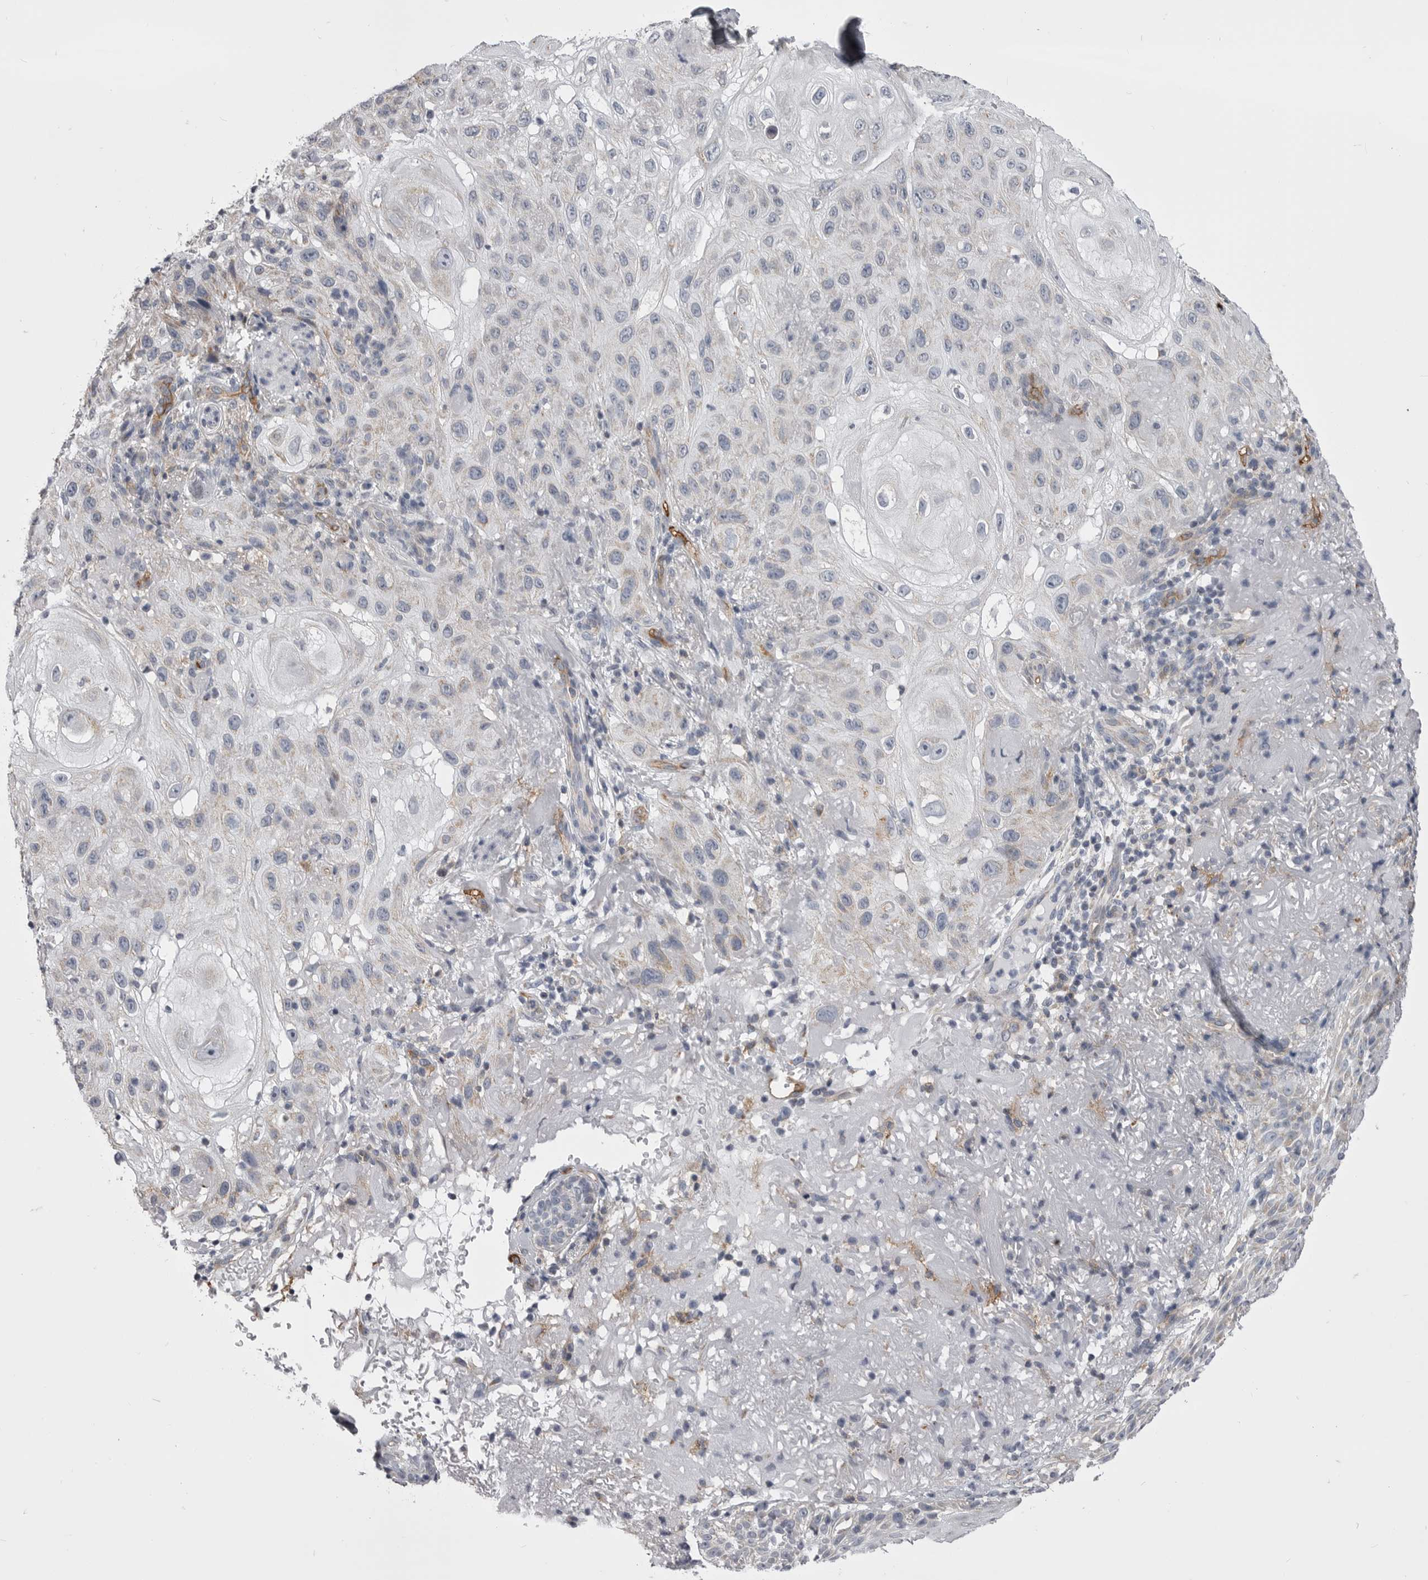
{"staining": {"intensity": "negative", "quantity": "none", "location": "none"}, "tissue": "skin cancer", "cell_type": "Tumor cells", "image_type": "cancer", "snomed": [{"axis": "morphology", "description": "Normal tissue, NOS"}, {"axis": "morphology", "description": "Squamous cell carcinoma, NOS"}, {"axis": "topography", "description": "Skin"}], "caption": "Immunohistochemistry histopathology image of neoplastic tissue: skin cancer (squamous cell carcinoma) stained with DAB displays no significant protein staining in tumor cells.", "gene": "OPLAH", "patient": {"sex": "female", "age": 96}}